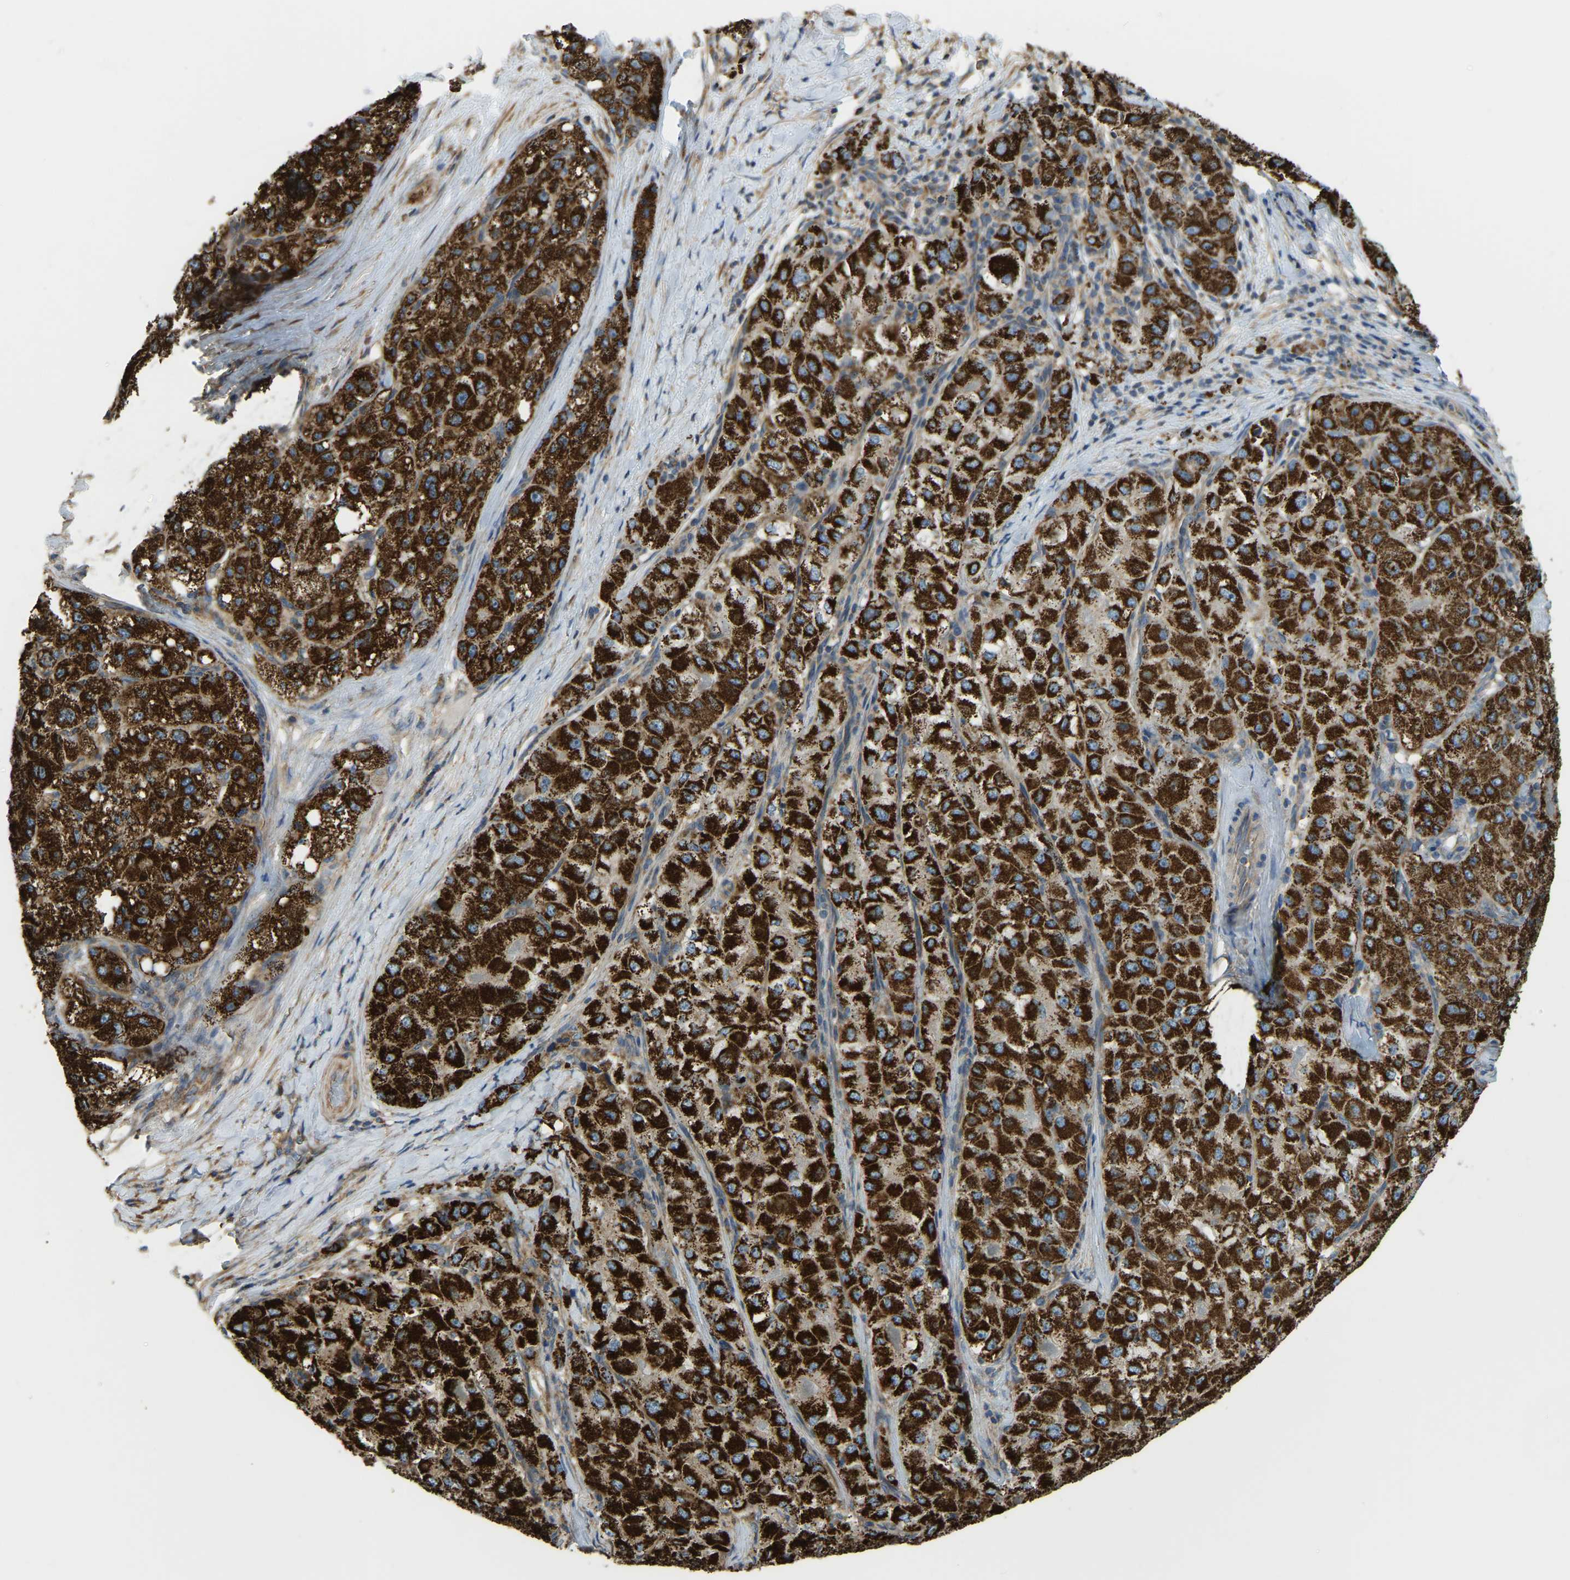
{"staining": {"intensity": "strong", "quantity": ">75%", "location": "cytoplasmic/membranous"}, "tissue": "liver cancer", "cell_type": "Tumor cells", "image_type": "cancer", "snomed": [{"axis": "morphology", "description": "Carcinoma, Hepatocellular, NOS"}, {"axis": "topography", "description": "Liver"}], "caption": "Strong cytoplasmic/membranous protein positivity is identified in approximately >75% of tumor cells in hepatocellular carcinoma (liver). The staining is performed using DAB (3,3'-diaminobenzidine) brown chromogen to label protein expression. The nuclei are counter-stained blue using hematoxylin.", "gene": "PSMD7", "patient": {"sex": "male", "age": 80}}